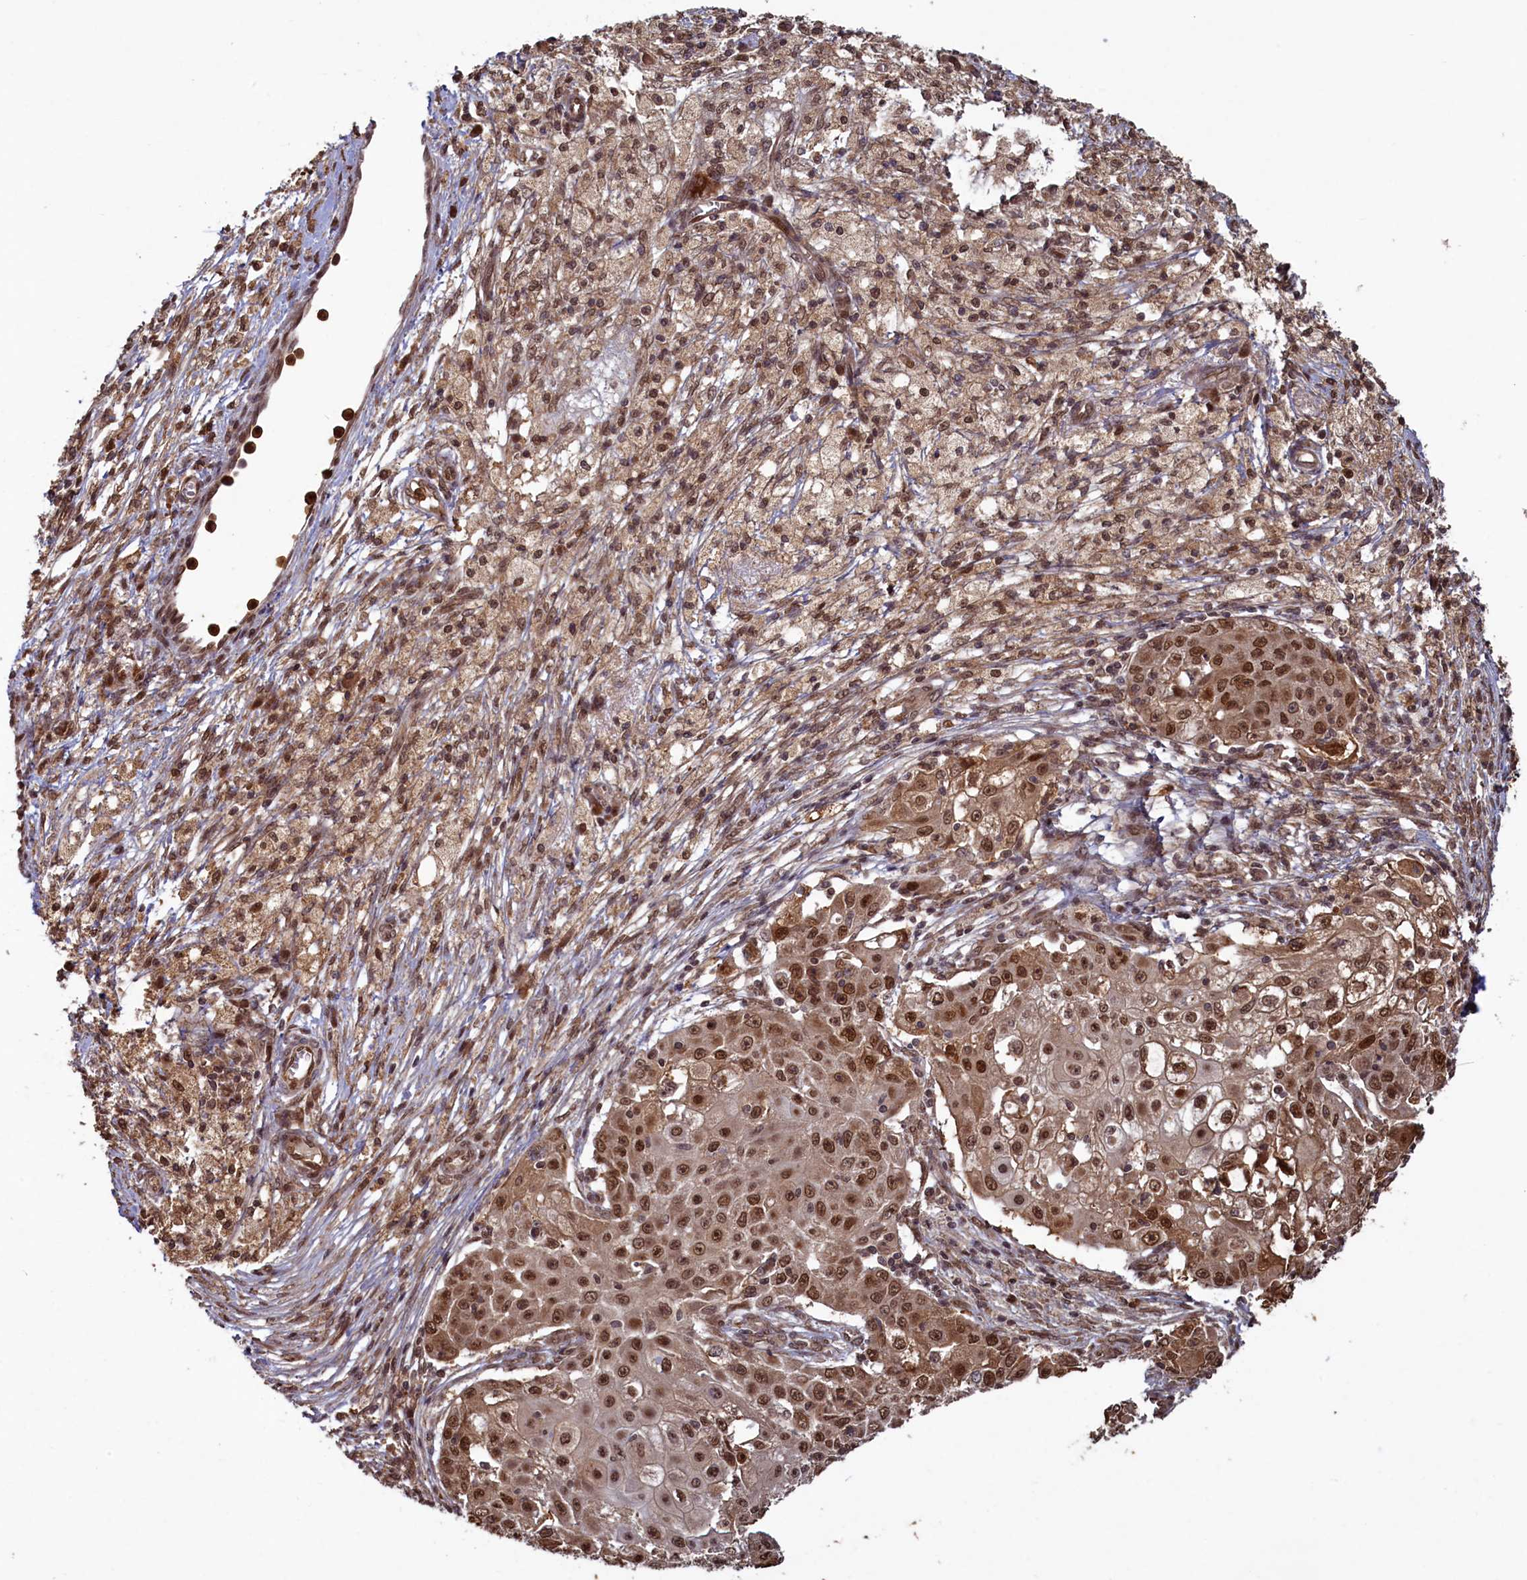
{"staining": {"intensity": "moderate", "quantity": ">75%", "location": "nuclear"}, "tissue": "ovarian cancer", "cell_type": "Tumor cells", "image_type": "cancer", "snomed": [{"axis": "morphology", "description": "Carcinoma, endometroid"}, {"axis": "topography", "description": "Ovary"}], "caption": "This photomicrograph displays immunohistochemistry (IHC) staining of ovarian cancer (endometroid carcinoma), with medium moderate nuclear staining in about >75% of tumor cells.", "gene": "NAE1", "patient": {"sex": "female", "age": 42}}